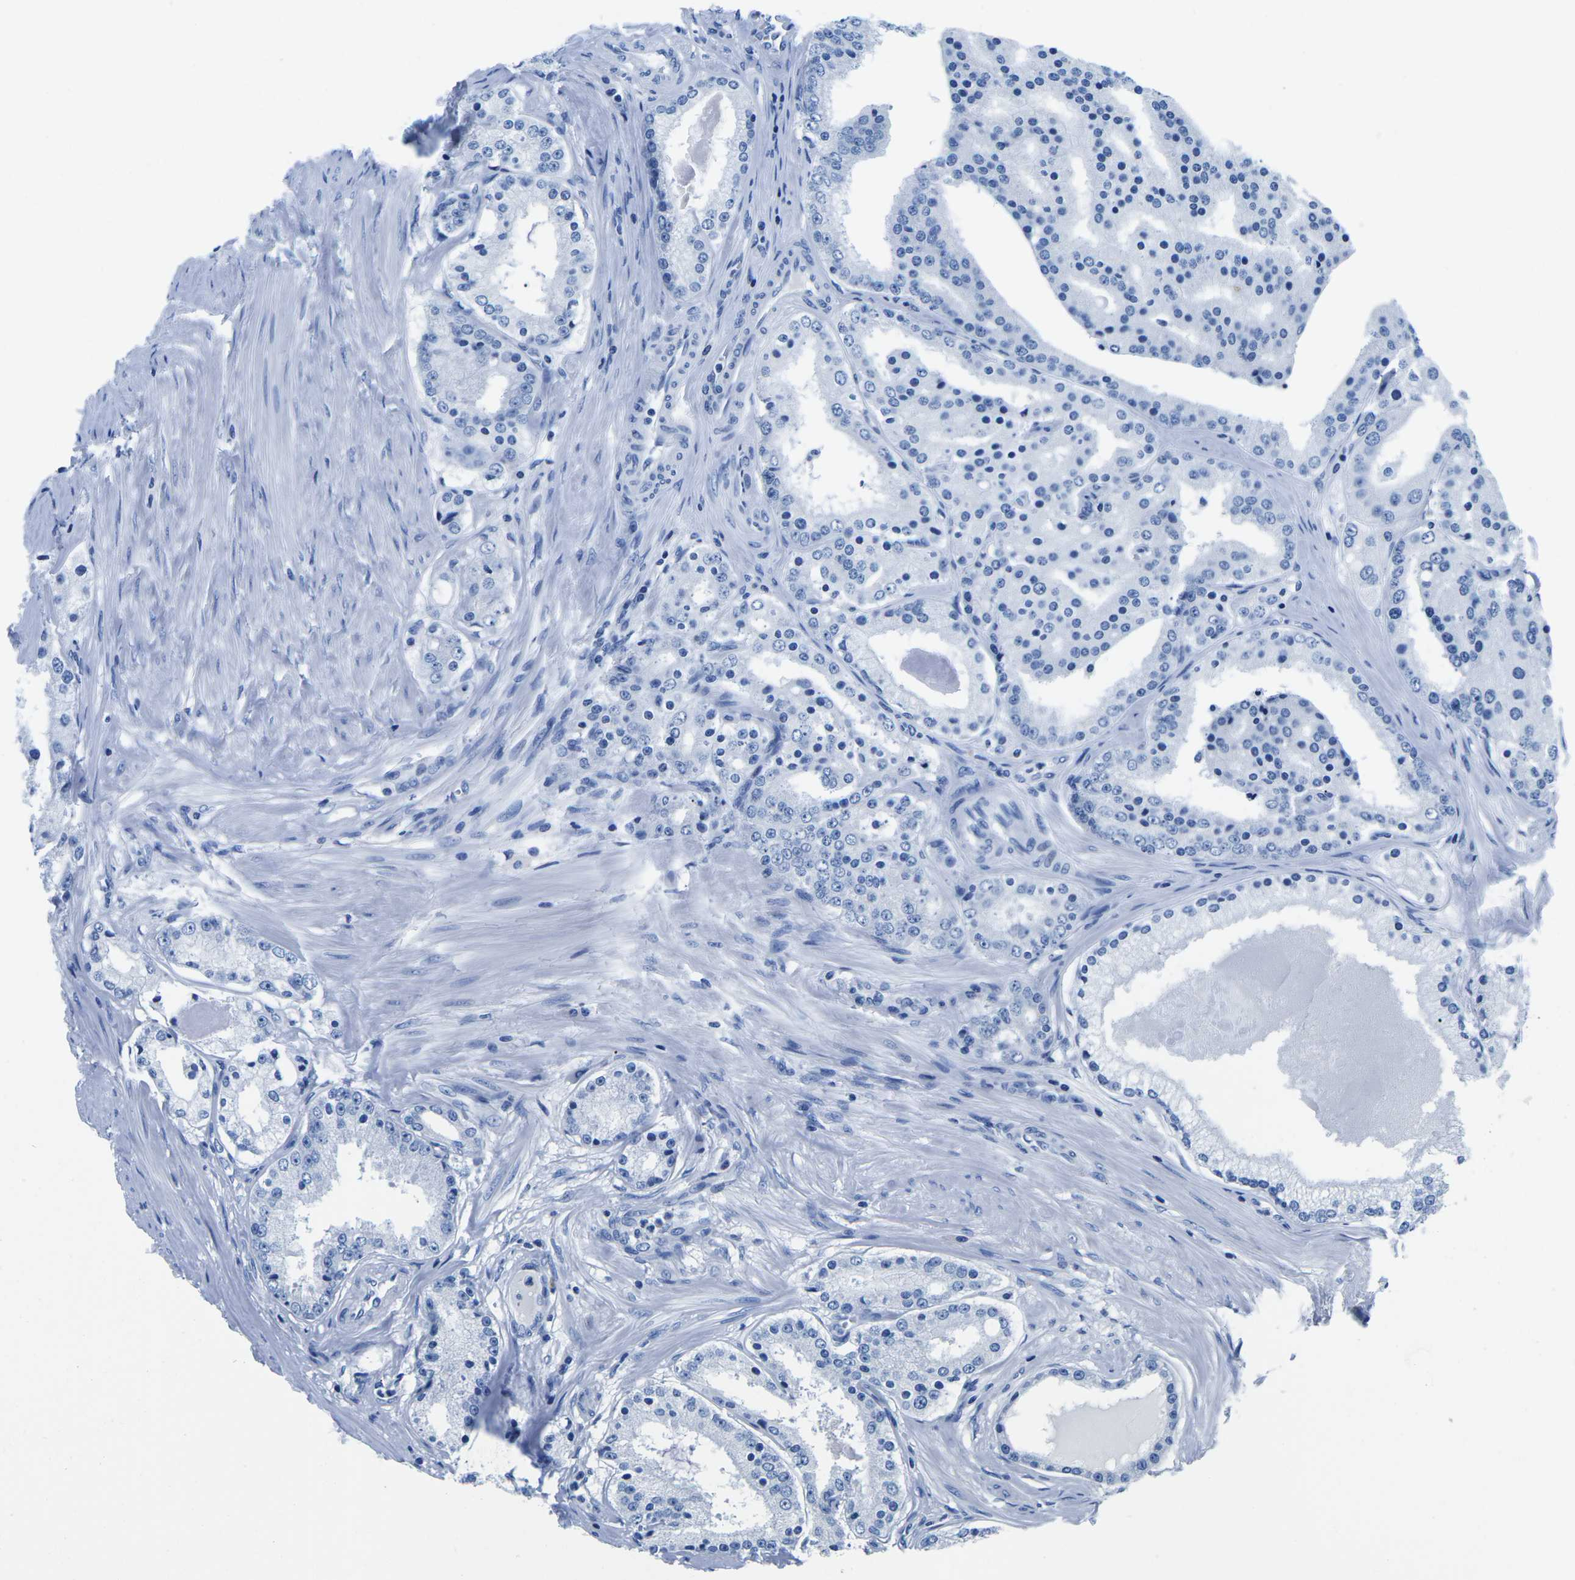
{"staining": {"intensity": "negative", "quantity": "none", "location": "none"}, "tissue": "prostate cancer", "cell_type": "Tumor cells", "image_type": "cancer", "snomed": [{"axis": "morphology", "description": "Adenocarcinoma, Low grade"}, {"axis": "topography", "description": "Prostate"}], "caption": "Human prostate cancer stained for a protein using IHC reveals no staining in tumor cells.", "gene": "CYP1A2", "patient": {"sex": "male", "age": 63}}